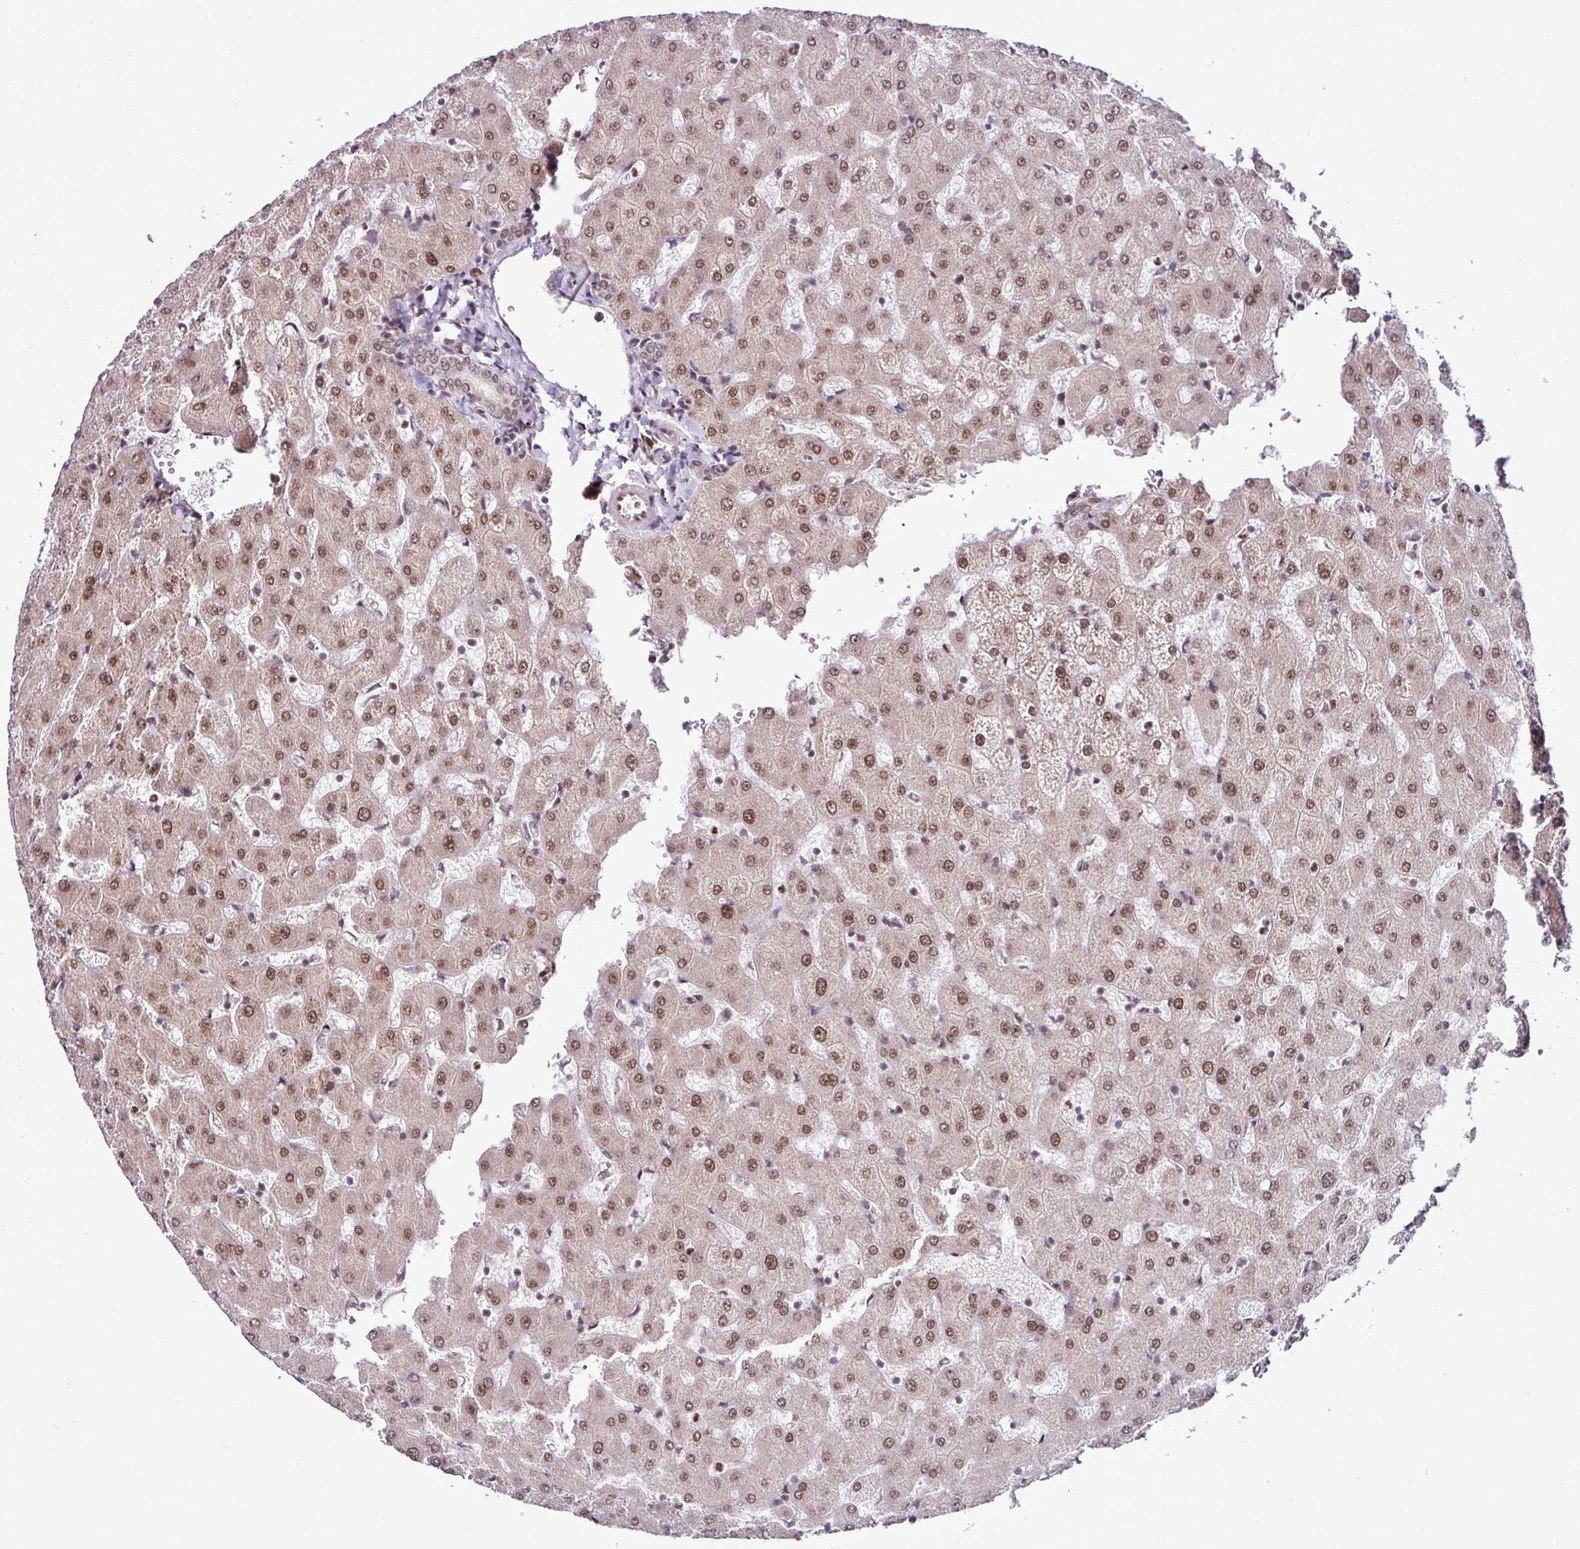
{"staining": {"intensity": "moderate", "quantity": "25%-75%", "location": "nuclear"}, "tissue": "liver", "cell_type": "Cholangiocytes", "image_type": "normal", "snomed": [{"axis": "morphology", "description": "Normal tissue, NOS"}, {"axis": "topography", "description": "Liver"}], "caption": "Protein expression analysis of unremarkable liver shows moderate nuclear staining in approximately 25%-75% of cholangiocytes.", "gene": "MORF4L2", "patient": {"sex": "female", "age": 63}}